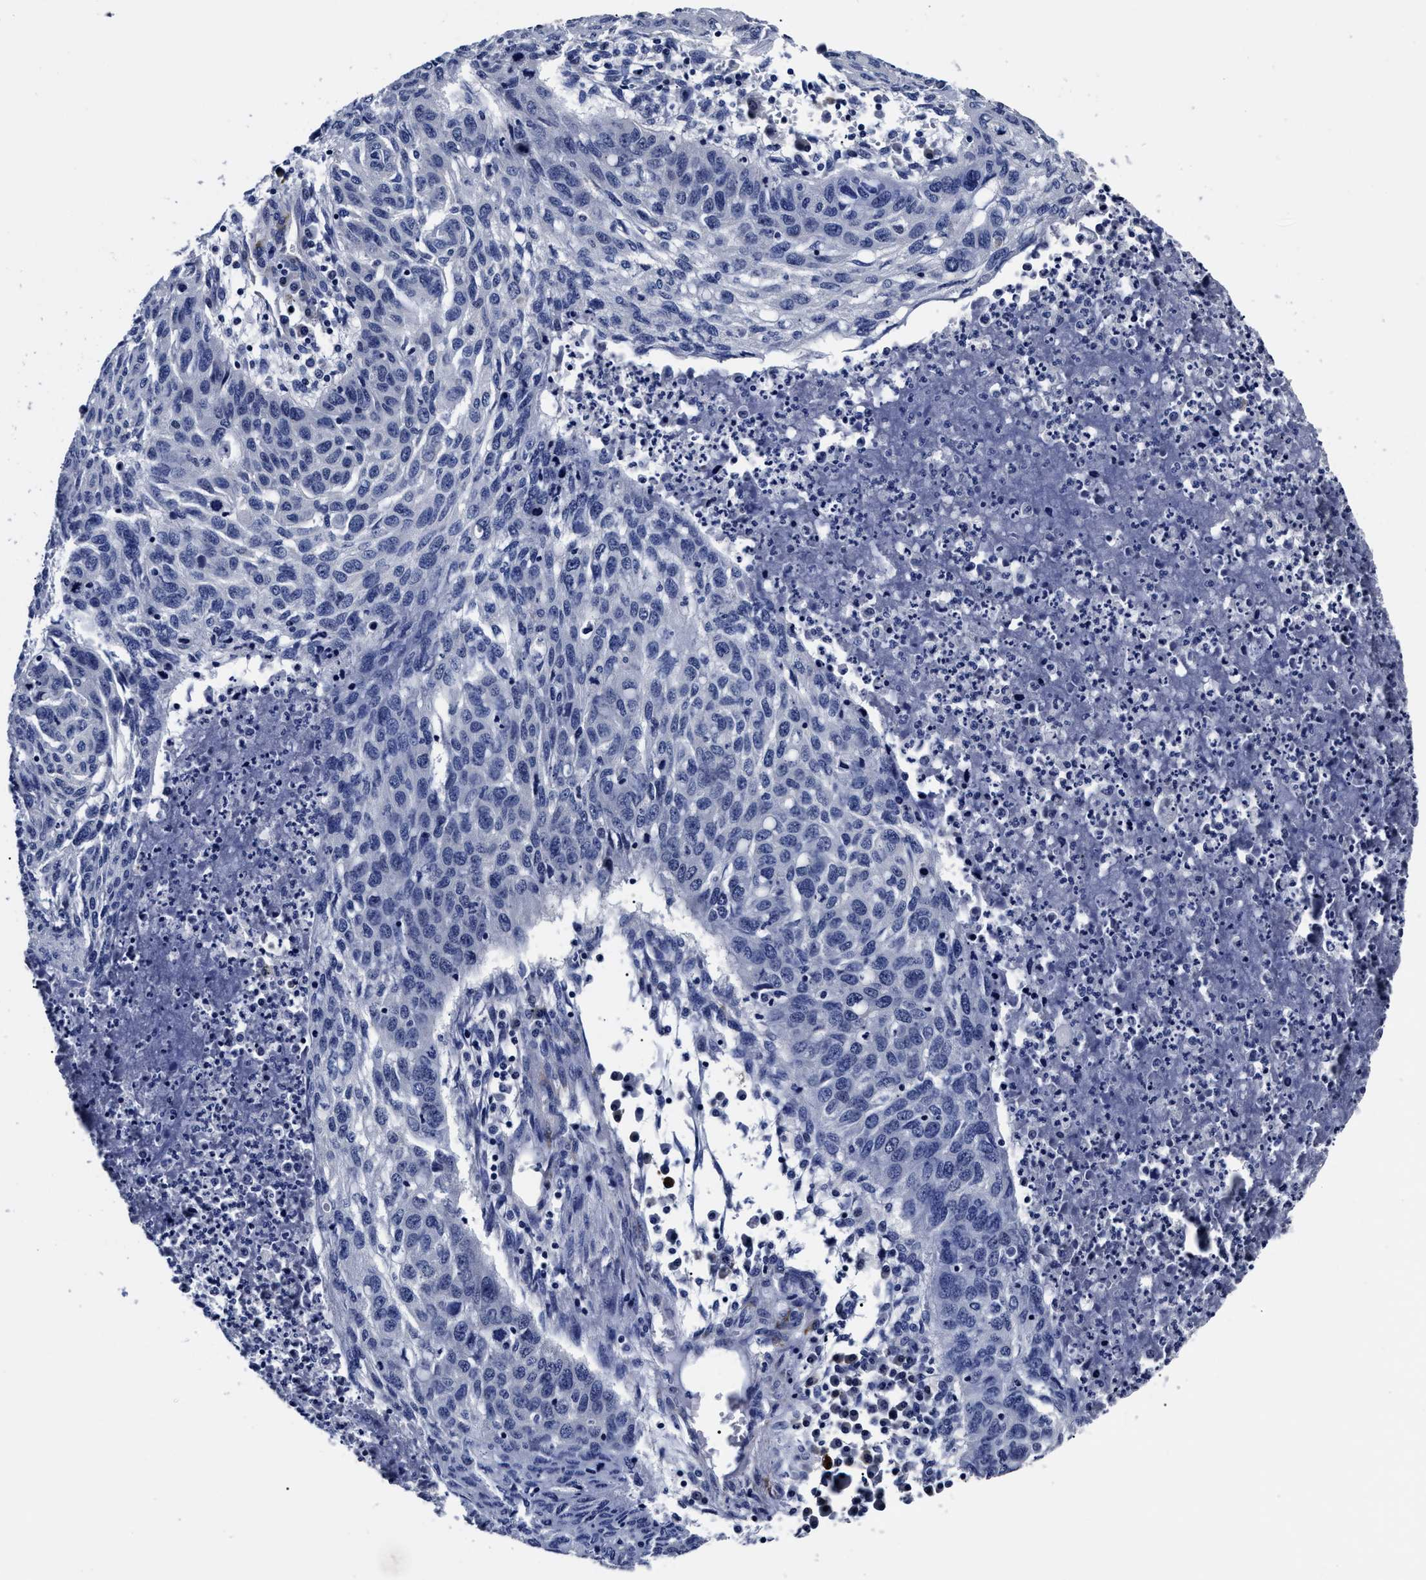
{"staining": {"intensity": "negative", "quantity": "none", "location": "none"}, "tissue": "lung cancer", "cell_type": "Tumor cells", "image_type": "cancer", "snomed": [{"axis": "morphology", "description": "Squamous cell carcinoma, NOS"}, {"axis": "topography", "description": "Lung"}], "caption": "Tumor cells are negative for protein expression in human squamous cell carcinoma (lung).", "gene": "OLFML2A", "patient": {"sex": "female", "age": 63}}